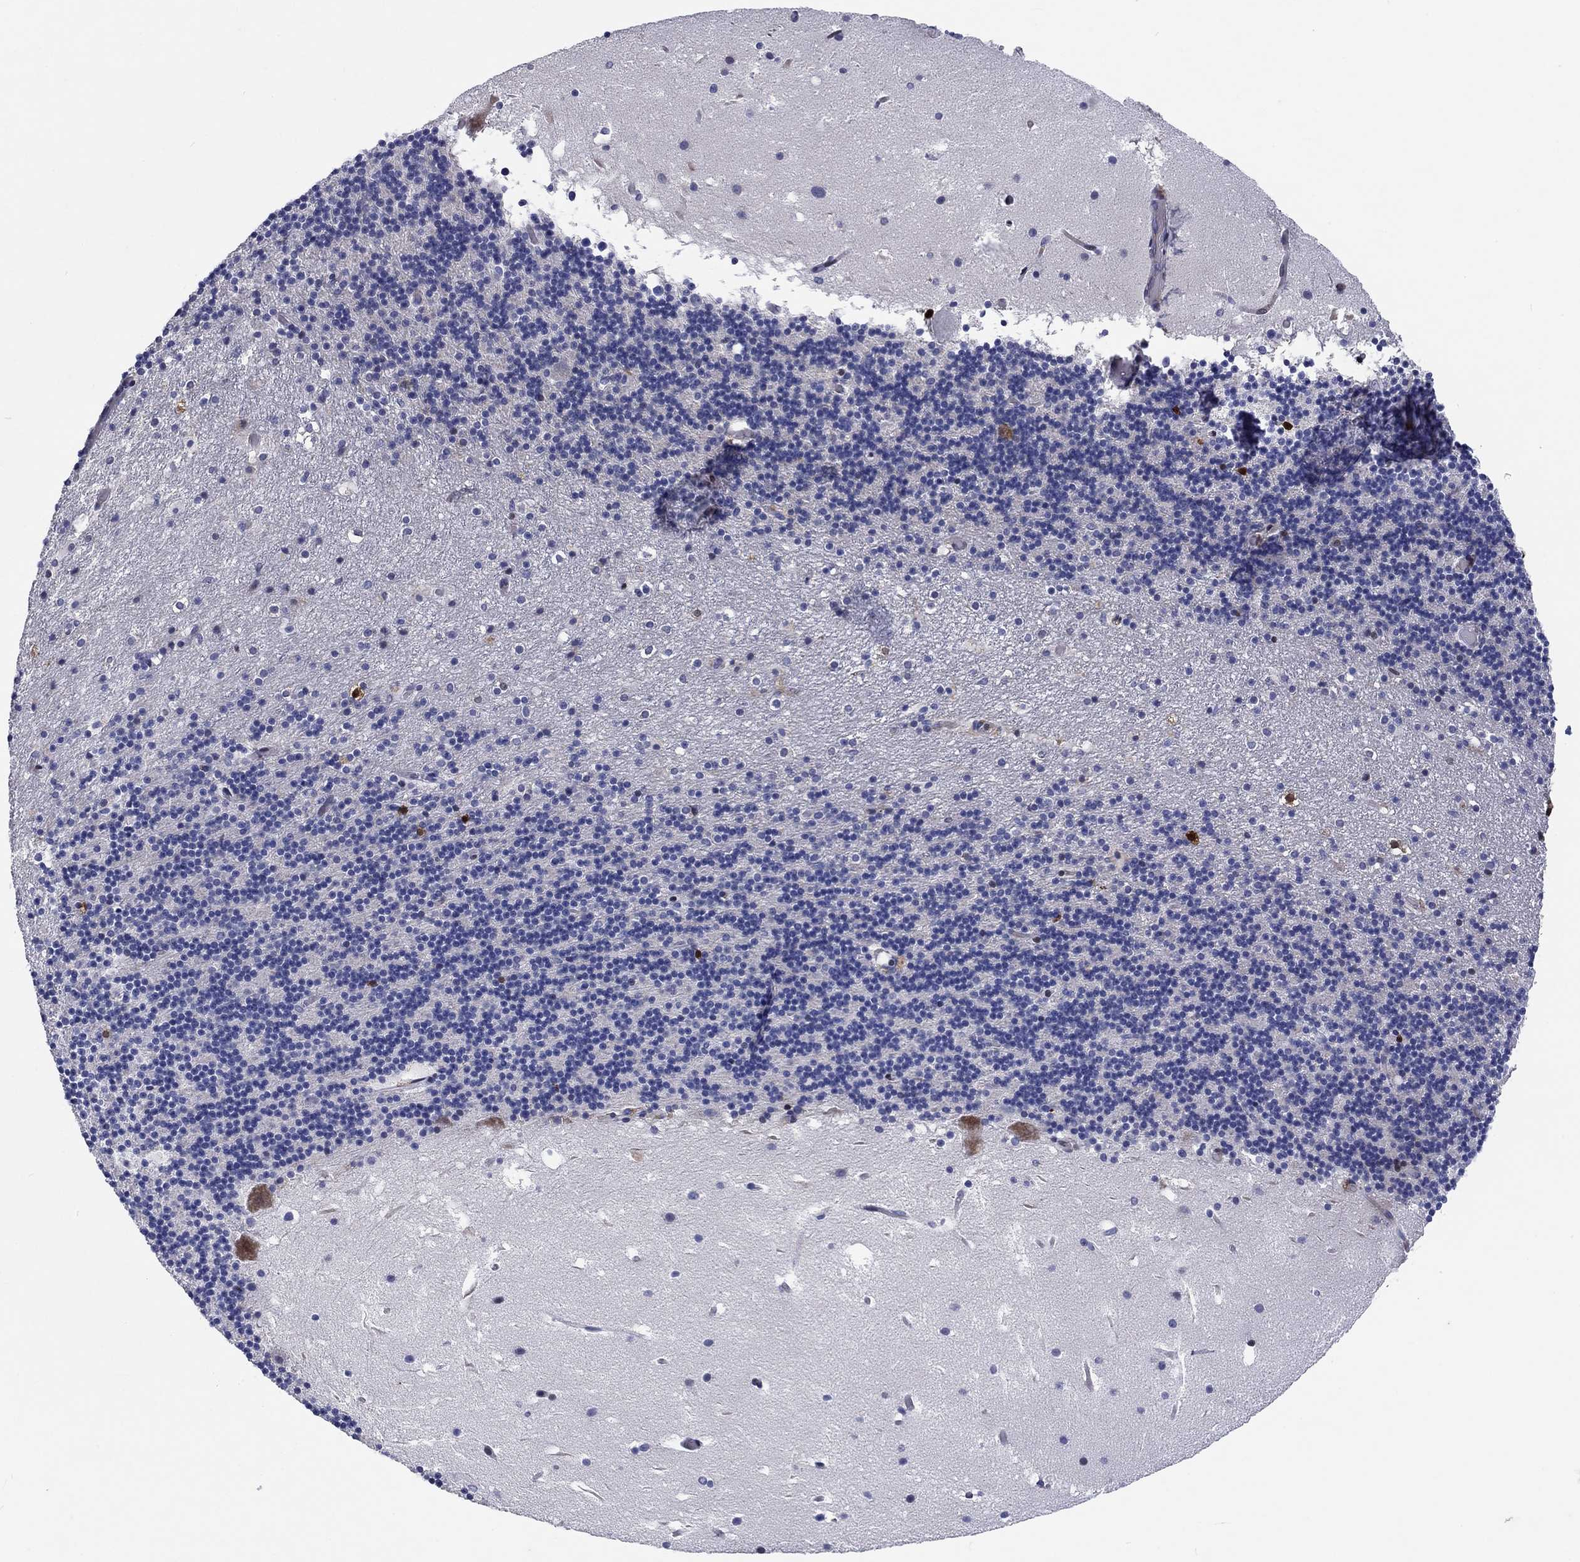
{"staining": {"intensity": "strong", "quantity": "<25%", "location": "cytoplasmic/membranous,nuclear"}, "tissue": "cerebellum", "cell_type": "Cells in granular layer", "image_type": "normal", "snomed": [{"axis": "morphology", "description": "Normal tissue, NOS"}, {"axis": "topography", "description": "Cerebellum"}], "caption": "This is an image of immunohistochemistry staining of benign cerebellum, which shows strong staining in the cytoplasmic/membranous,nuclear of cells in granular layer.", "gene": "ARHGAP36", "patient": {"sex": "male", "age": 37}}